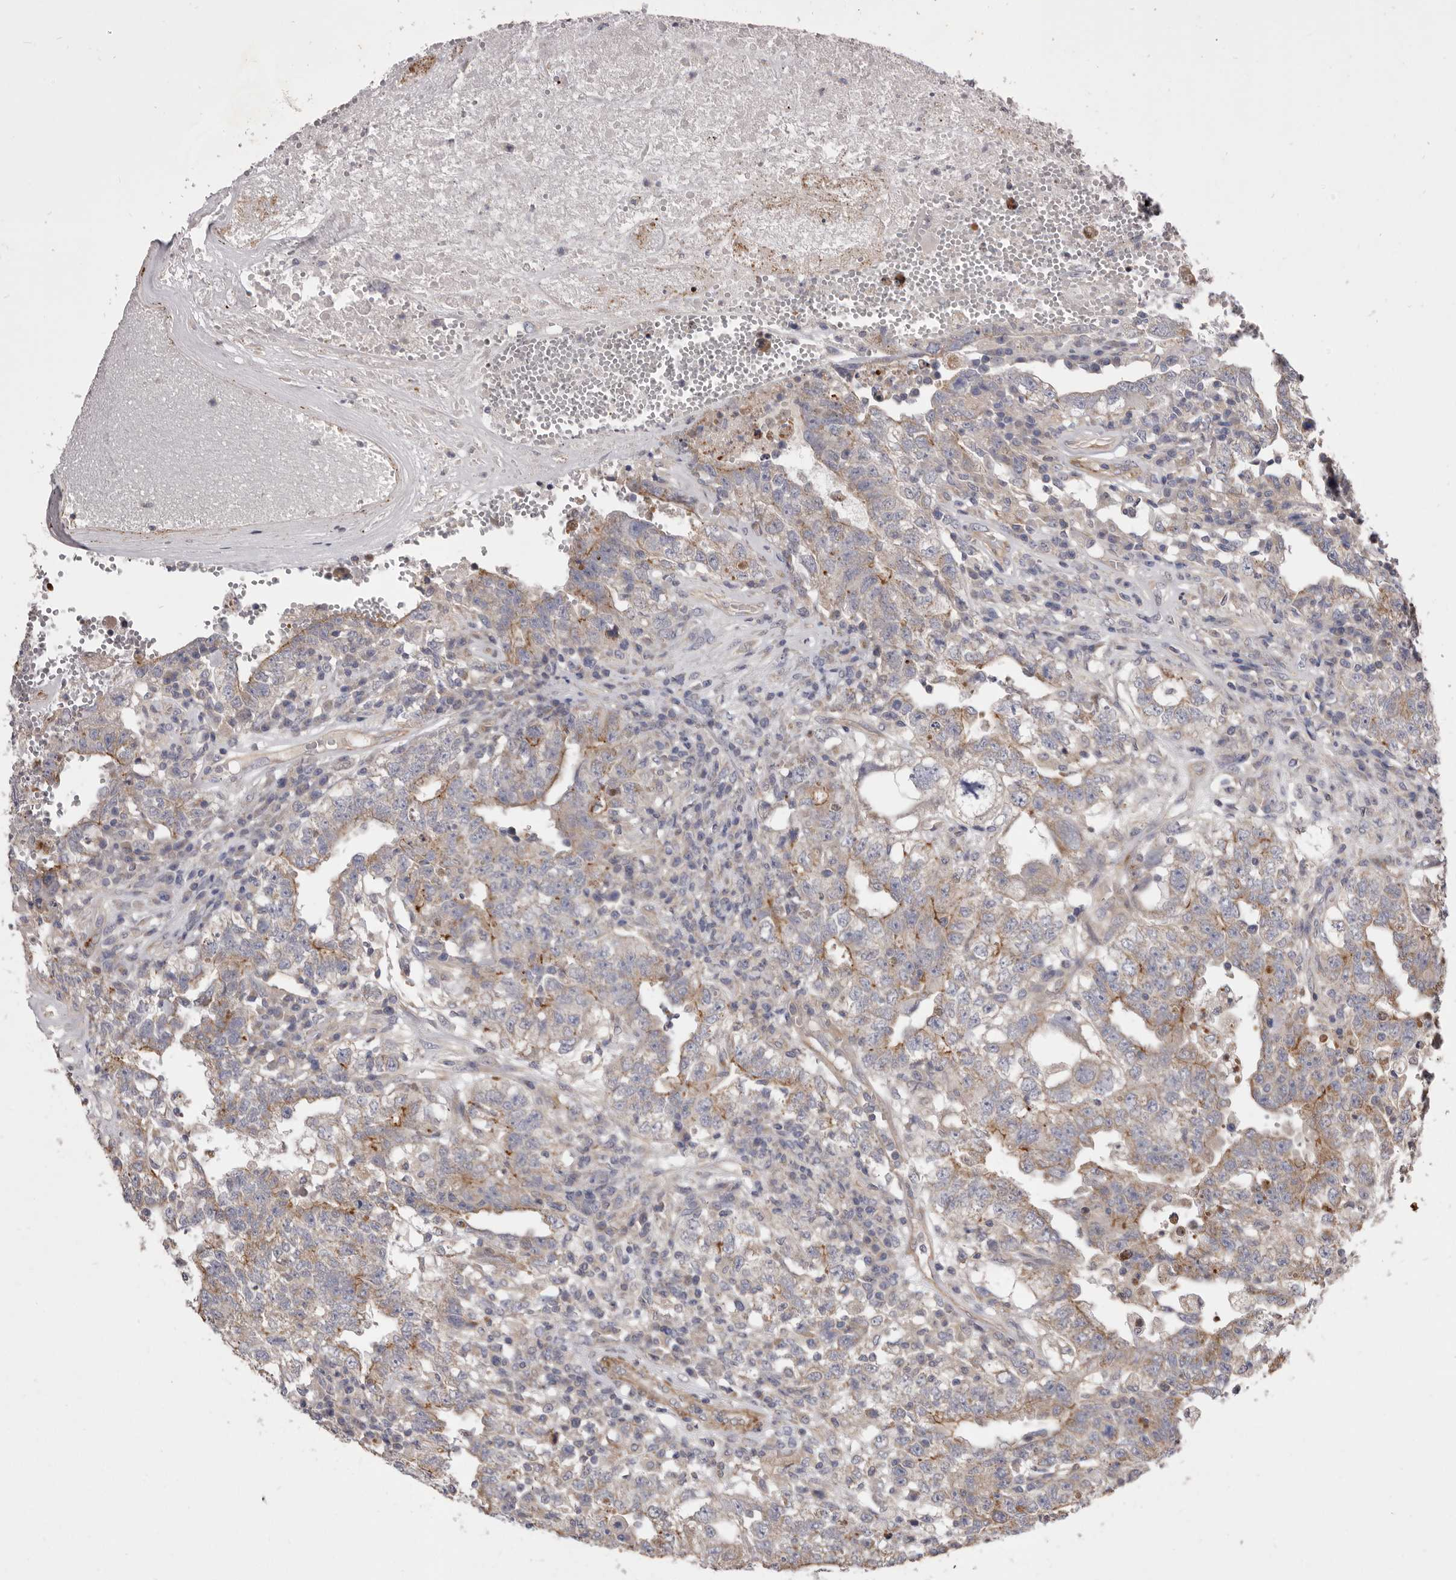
{"staining": {"intensity": "moderate", "quantity": "<25%", "location": "cytoplasmic/membranous"}, "tissue": "testis cancer", "cell_type": "Tumor cells", "image_type": "cancer", "snomed": [{"axis": "morphology", "description": "Carcinoma, Embryonal, NOS"}, {"axis": "topography", "description": "Testis"}], "caption": "IHC of human embryonal carcinoma (testis) demonstrates low levels of moderate cytoplasmic/membranous positivity in approximately <25% of tumor cells. (brown staining indicates protein expression, while blue staining denotes nuclei).", "gene": "VPS45", "patient": {"sex": "male", "age": 26}}